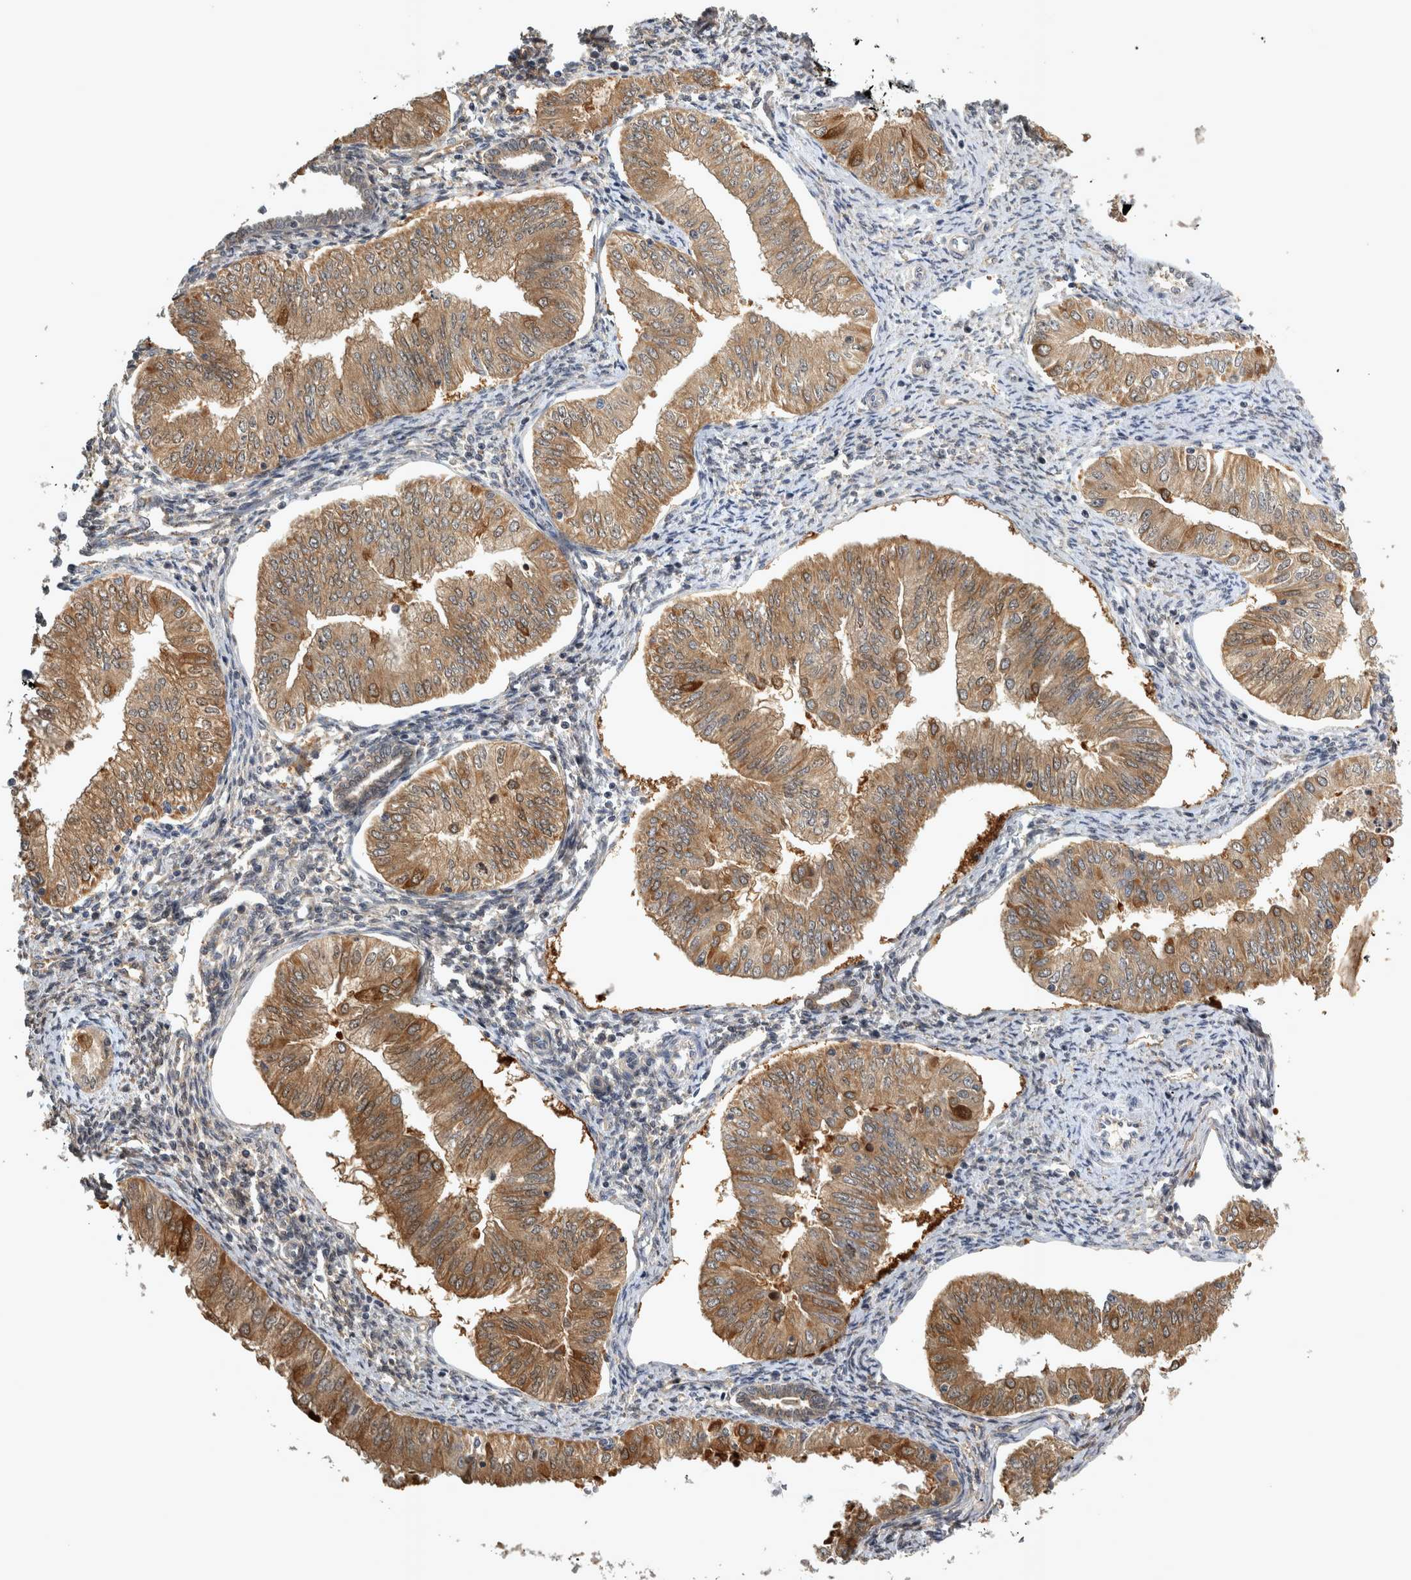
{"staining": {"intensity": "moderate", "quantity": ">75%", "location": "cytoplasmic/membranous"}, "tissue": "endometrial cancer", "cell_type": "Tumor cells", "image_type": "cancer", "snomed": [{"axis": "morphology", "description": "Normal tissue, NOS"}, {"axis": "morphology", "description": "Adenocarcinoma, NOS"}, {"axis": "topography", "description": "Endometrium"}], "caption": "Human endometrial cancer stained with a brown dye demonstrates moderate cytoplasmic/membranous positive expression in about >75% of tumor cells.", "gene": "TRMT61B", "patient": {"sex": "female", "age": 53}}